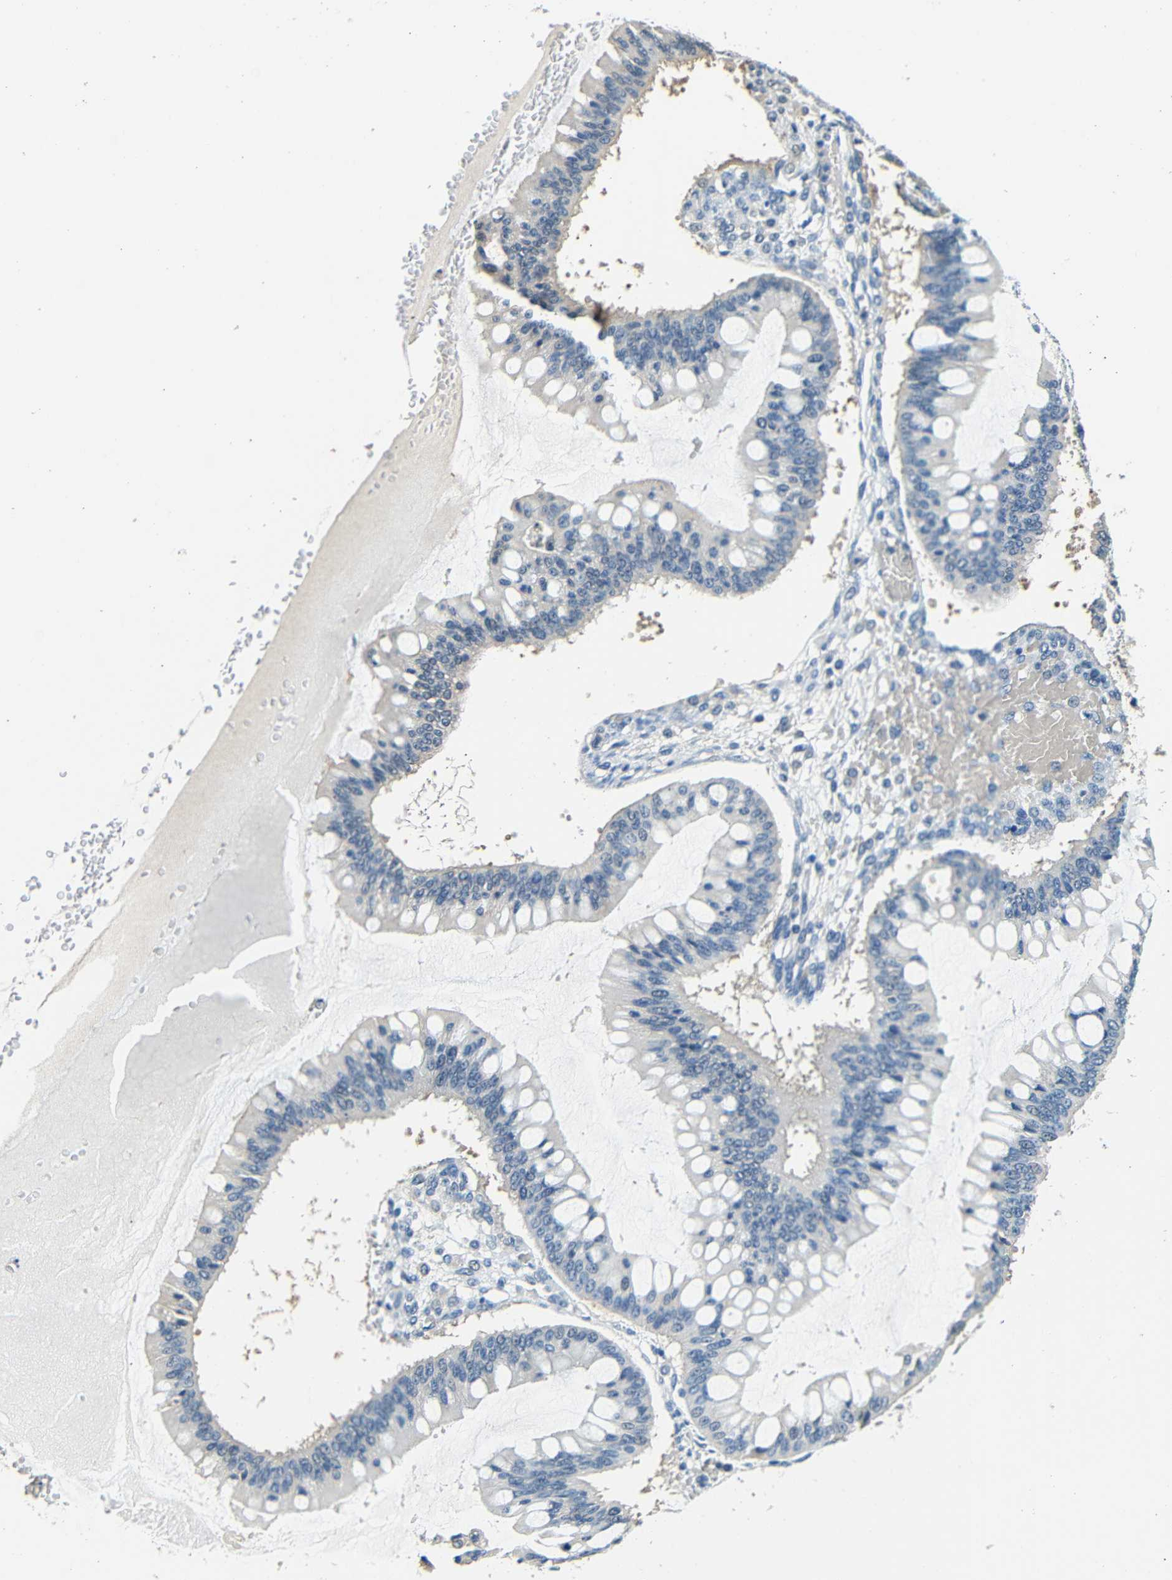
{"staining": {"intensity": "negative", "quantity": "none", "location": "none"}, "tissue": "ovarian cancer", "cell_type": "Tumor cells", "image_type": "cancer", "snomed": [{"axis": "morphology", "description": "Cystadenocarcinoma, mucinous, NOS"}, {"axis": "topography", "description": "Ovary"}], "caption": "Immunohistochemistry histopathology image of neoplastic tissue: ovarian mucinous cystadenocarcinoma stained with DAB shows no significant protein staining in tumor cells.", "gene": "ADAP1", "patient": {"sex": "female", "age": 73}}